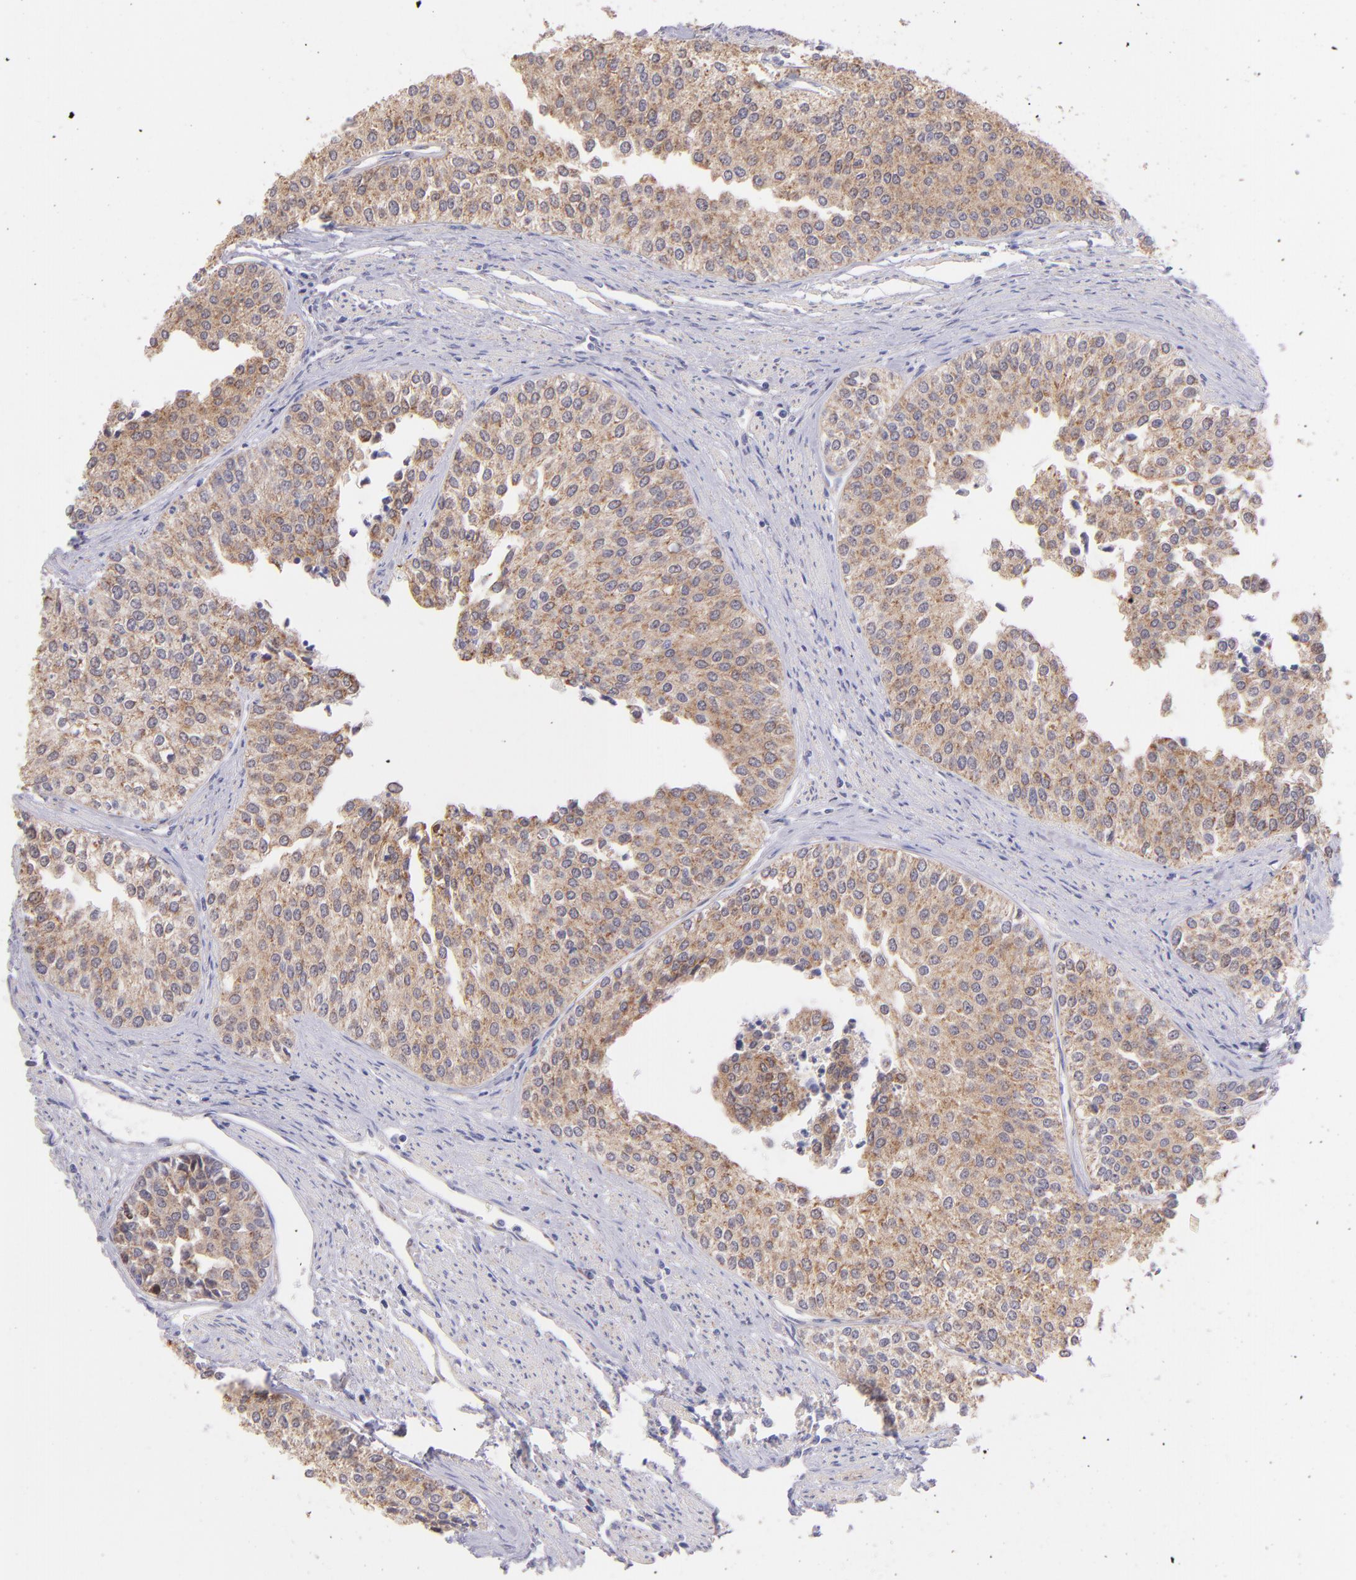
{"staining": {"intensity": "moderate", "quantity": ">75%", "location": "cytoplasmic/membranous"}, "tissue": "urothelial cancer", "cell_type": "Tumor cells", "image_type": "cancer", "snomed": [{"axis": "morphology", "description": "Urothelial carcinoma, Low grade"}, {"axis": "topography", "description": "Urinary bladder"}], "caption": "Protein staining reveals moderate cytoplasmic/membranous expression in about >75% of tumor cells in urothelial cancer. (DAB = brown stain, brightfield microscopy at high magnification).", "gene": "SH2D4A", "patient": {"sex": "female", "age": 73}}